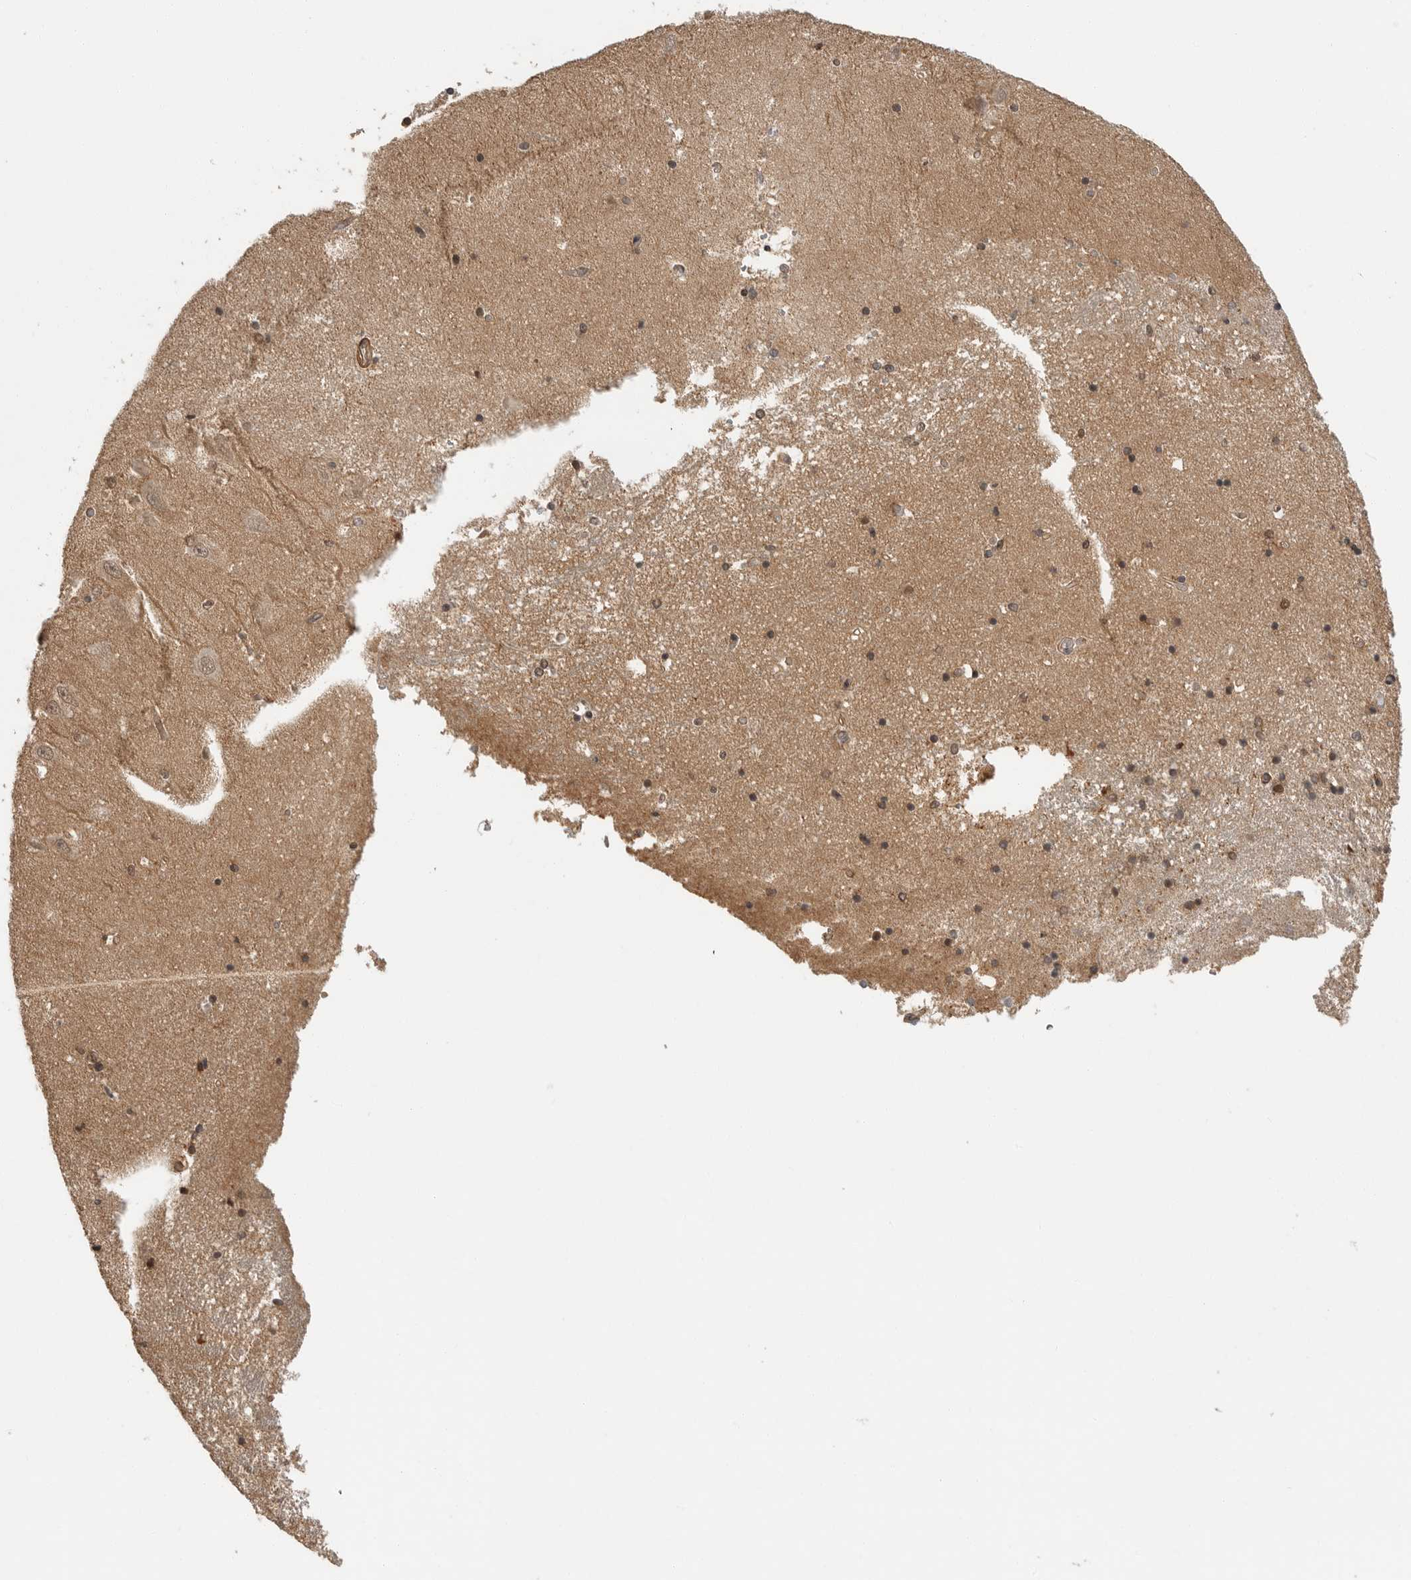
{"staining": {"intensity": "moderate", "quantity": "<25%", "location": "cytoplasmic/membranous,nuclear"}, "tissue": "hippocampus", "cell_type": "Glial cells", "image_type": "normal", "snomed": [{"axis": "morphology", "description": "Normal tissue, NOS"}, {"axis": "topography", "description": "Hippocampus"}], "caption": "A histopathology image of human hippocampus stained for a protein reveals moderate cytoplasmic/membranous,nuclear brown staining in glial cells.", "gene": "ERN1", "patient": {"sex": "male", "age": 45}}